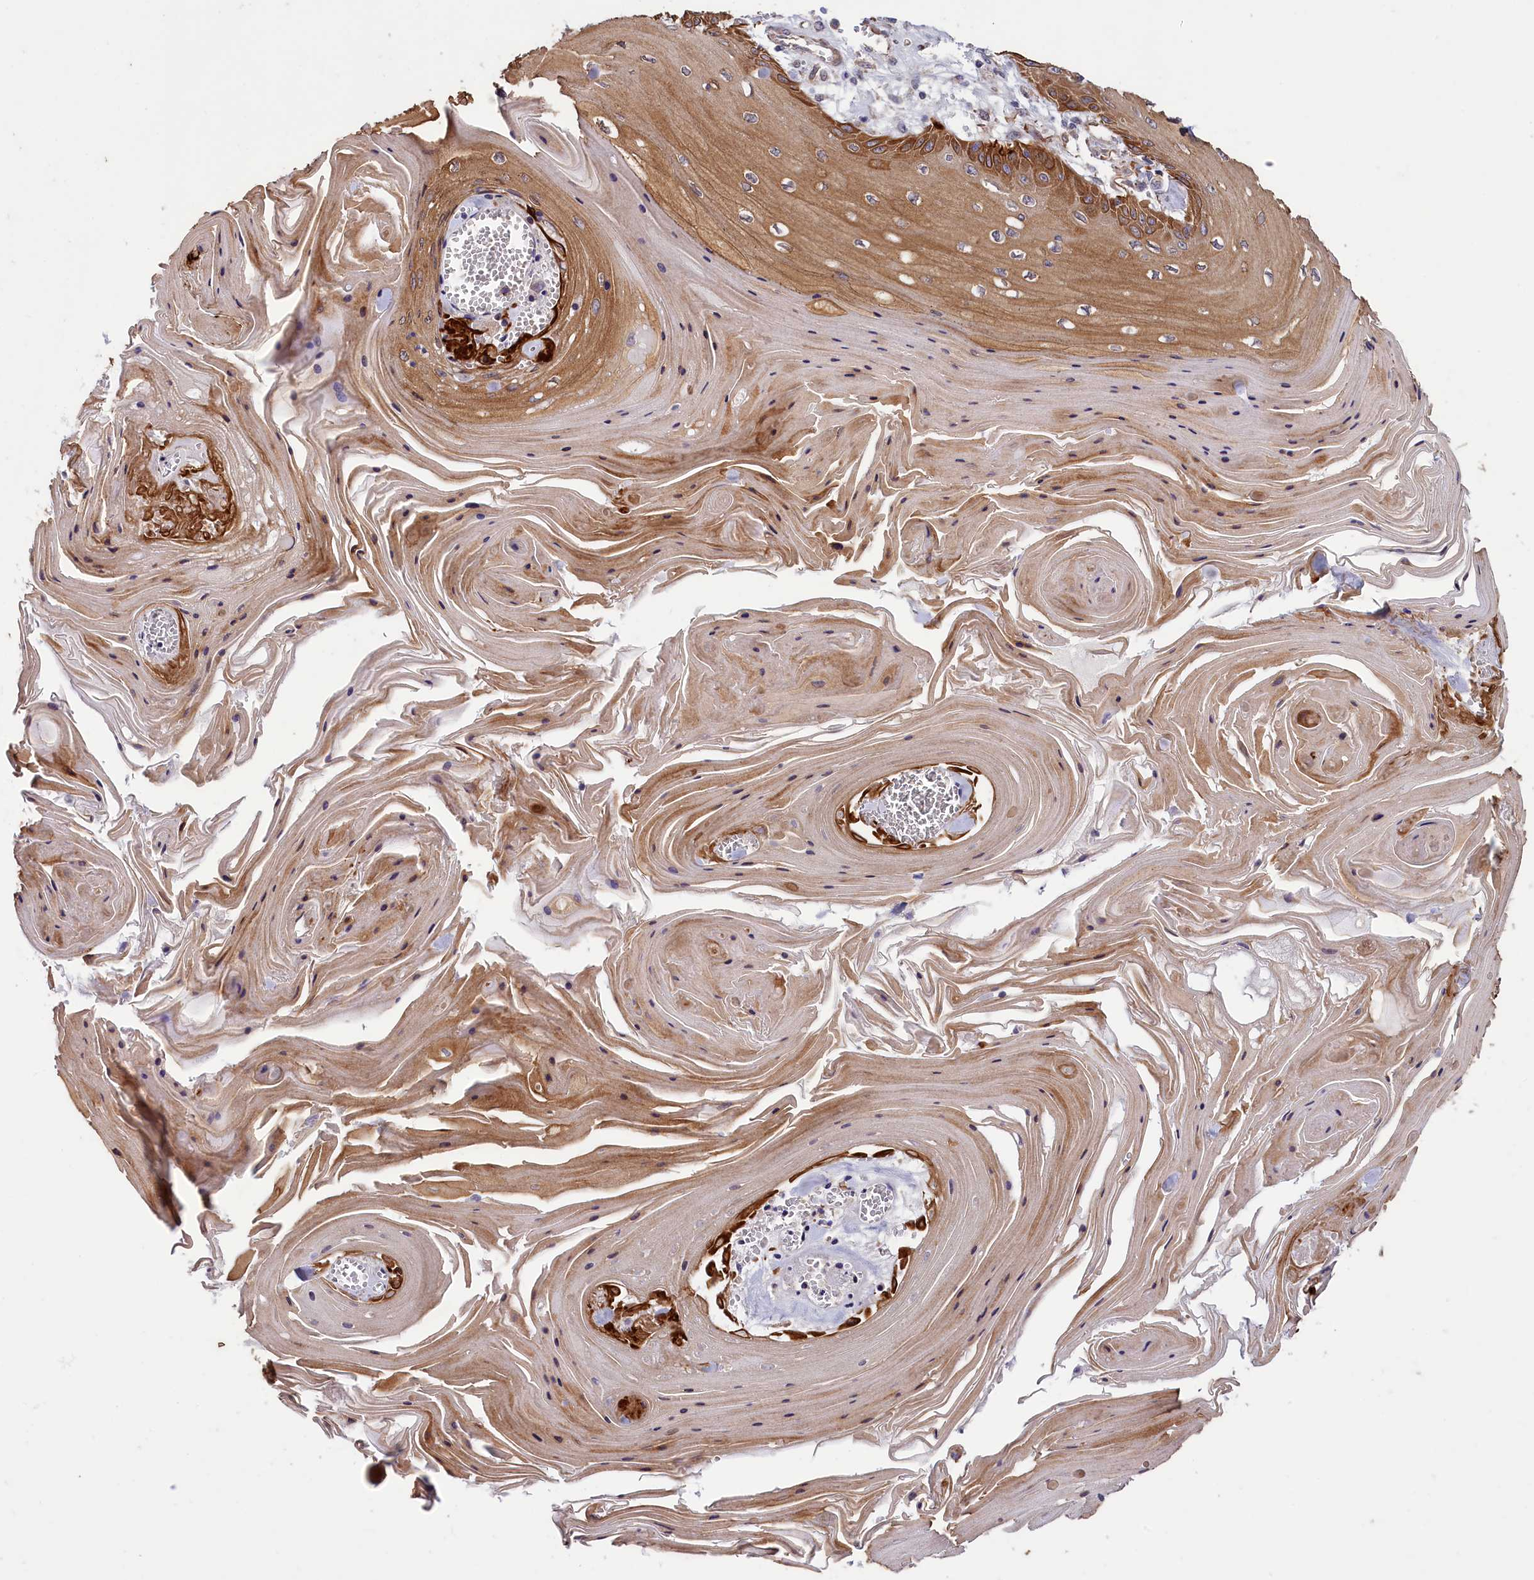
{"staining": {"intensity": "moderate", "quantity": ">75%", "location": "cytoplasmic/membranous"}, "tissue": "skin cancer", "cell_type": "Tumor cells", "image_type": "cancer", "snomed": [{"axis": "morphology", "description": "Squamous cell carcinoma, NOS"}, {"axis": "topography", "description": "Skin"}], "caption": "Tumor cells show moderate cytoplasmic/membranous expression in approximately >75% of cells in squamous cell carcinoma (skin).", "gene": "ACAD8", "patient": {"sex": "male", "age": 74}}